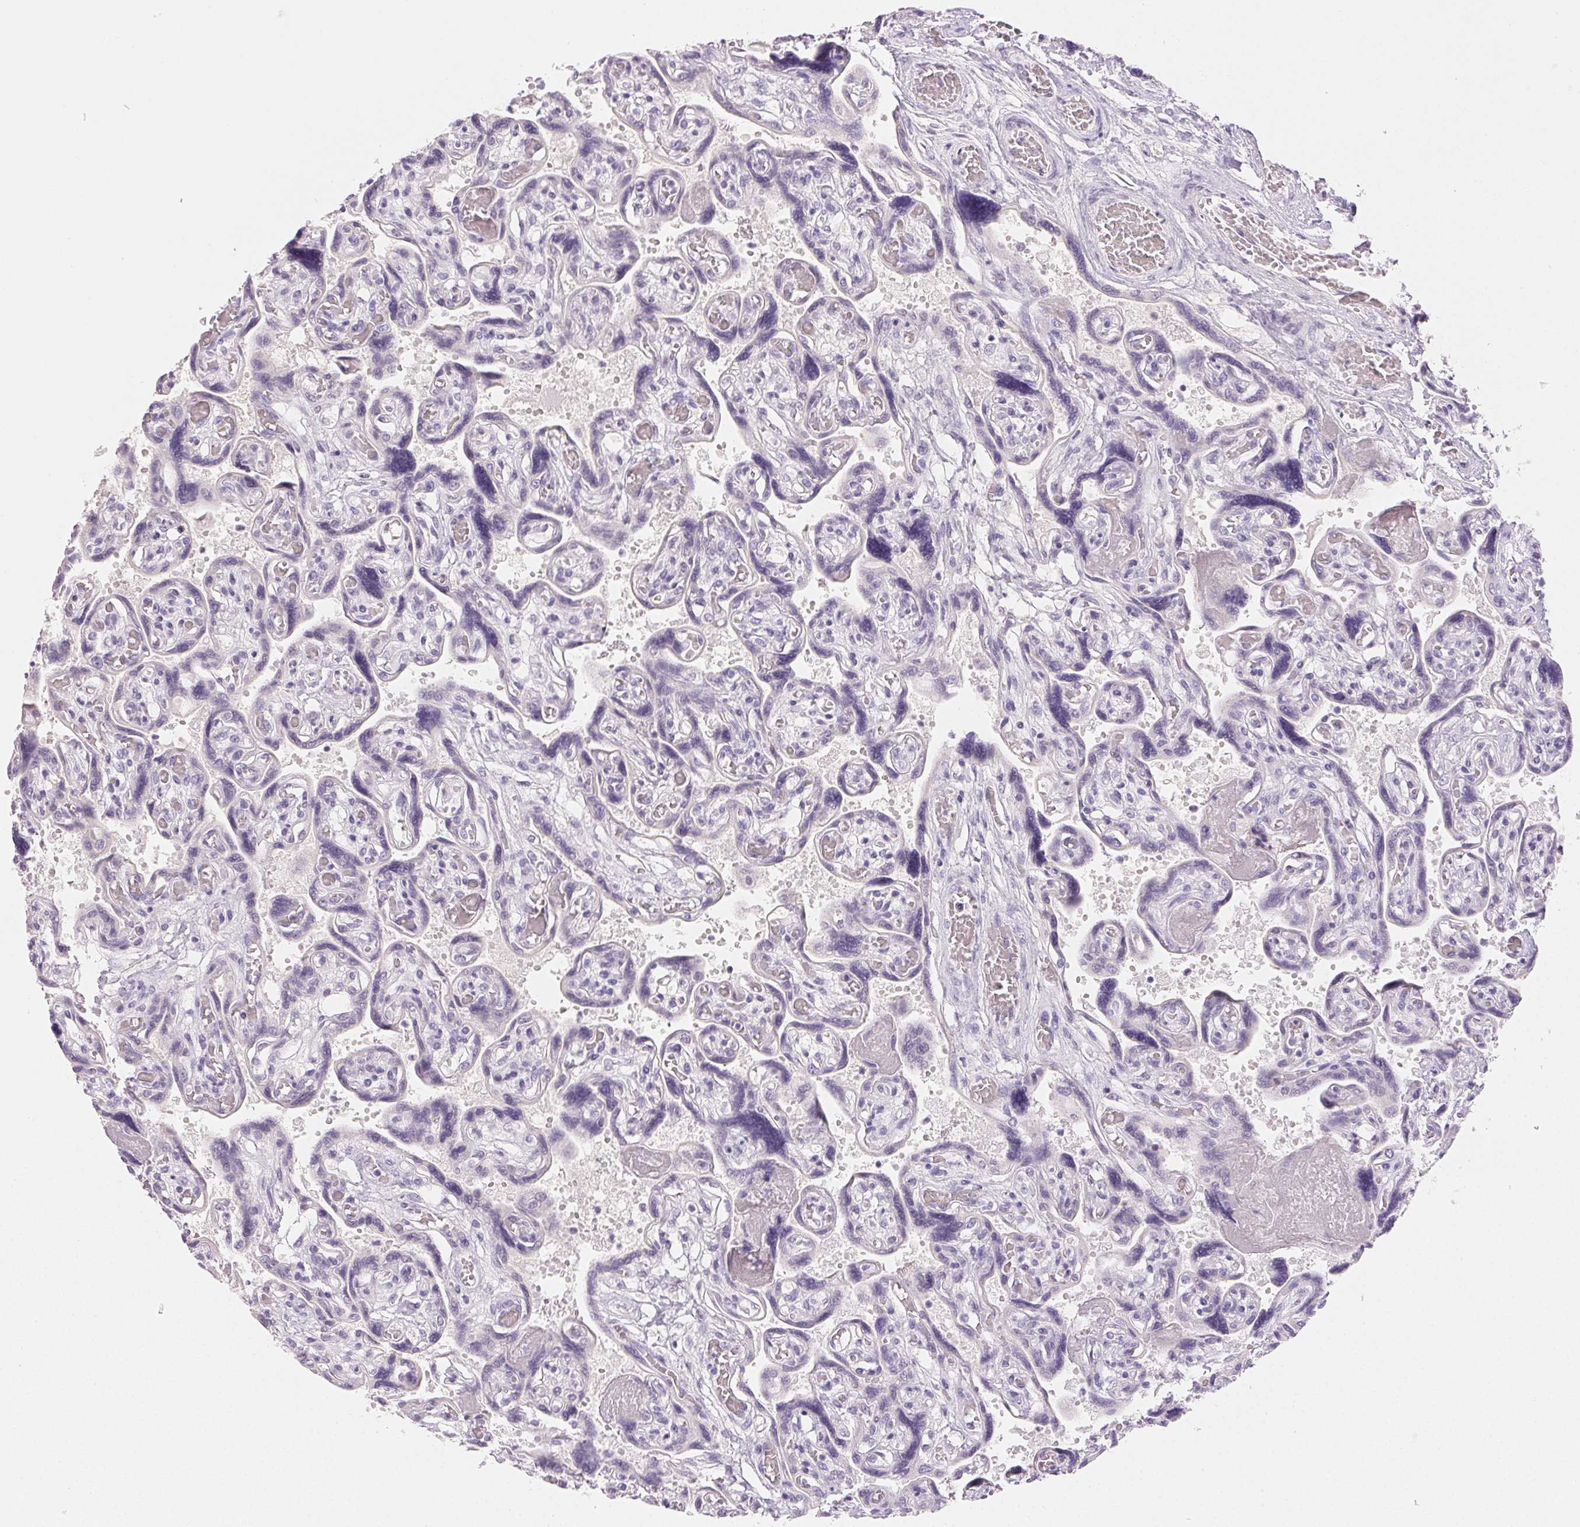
{"staining": {"intensity": "negative", "quantity": "none", "location": "none"}, "tissue": "placenta", "cell_type": "Decidual cells", "image_type": "normal", "snomed": [{"axis": "morphology", "description": "Normal tissue, NOS"}, {"axis": "topography", "description": "Placenta"}], "caption": "Histopathology image shows no significant protein positivity in decidual cells of normal placenta. (IHC, brightfield microscopy, high magnification).", "gene": "BPIFB2", "patient": {"sex": "female", "age": 32}}